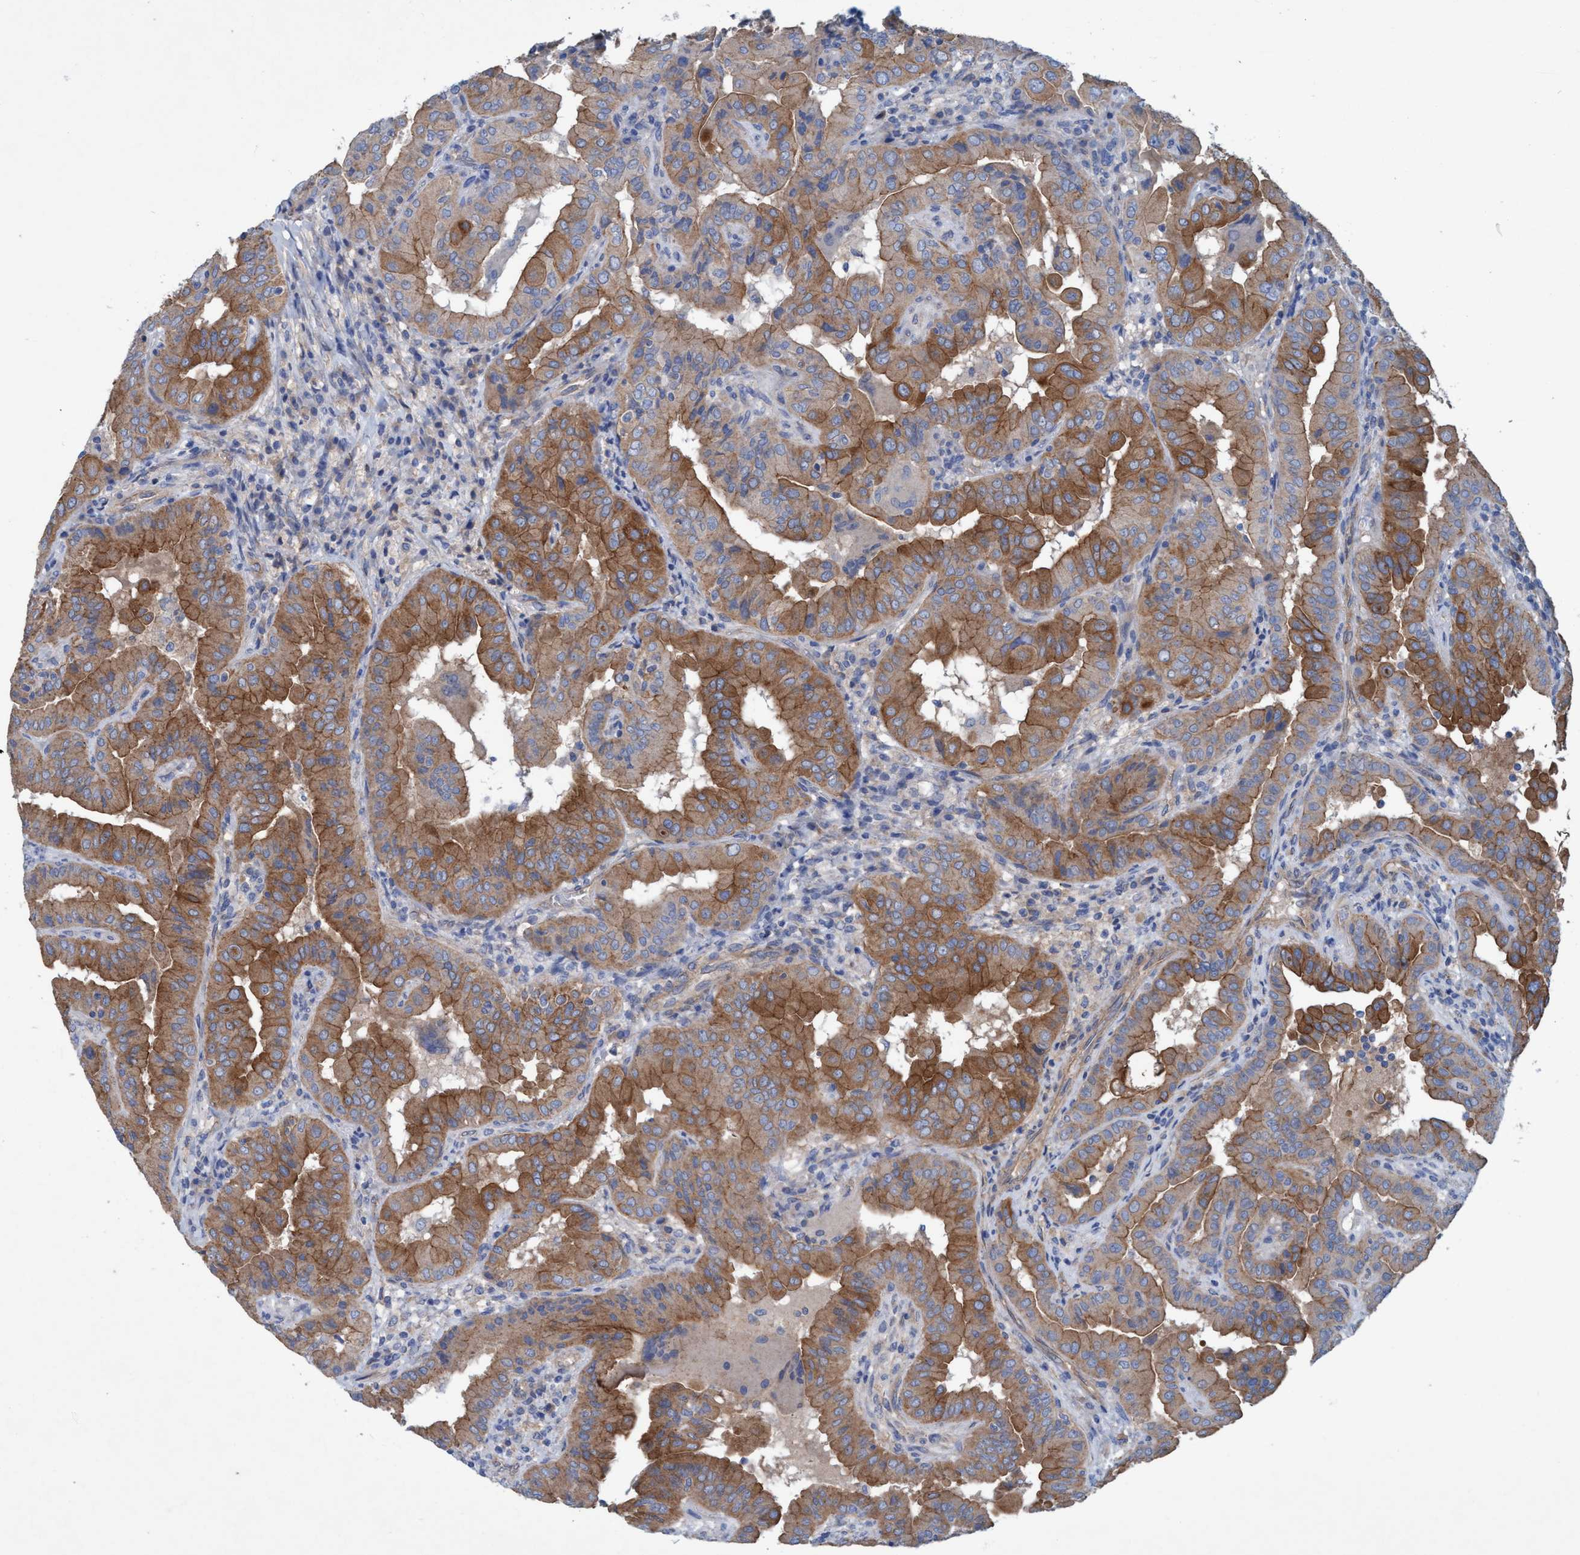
{"staining": {"intensity": "strong", "quantity": "25%-75%", "location": "cytoplasmic/membranous"}, "tissue": "thyroid cancer", "cell_type": "Tumor cells", "image_type": "cancer", "snomed": [{"axis": "morphology", "description": "Papillary adenocarcinoma, NOS"}, {"axis": "topography", "description": "Thyroid gland"}], "caption": "Immunohistochemistry image of human thyroid cancer stained for a protein (brown), which shows high levels of strong cytoplasmic/membranous positivity in about 25%-75% of tumor cells.", "gene": "GULP1", "patient": {"sex": "male", "age": 33}}